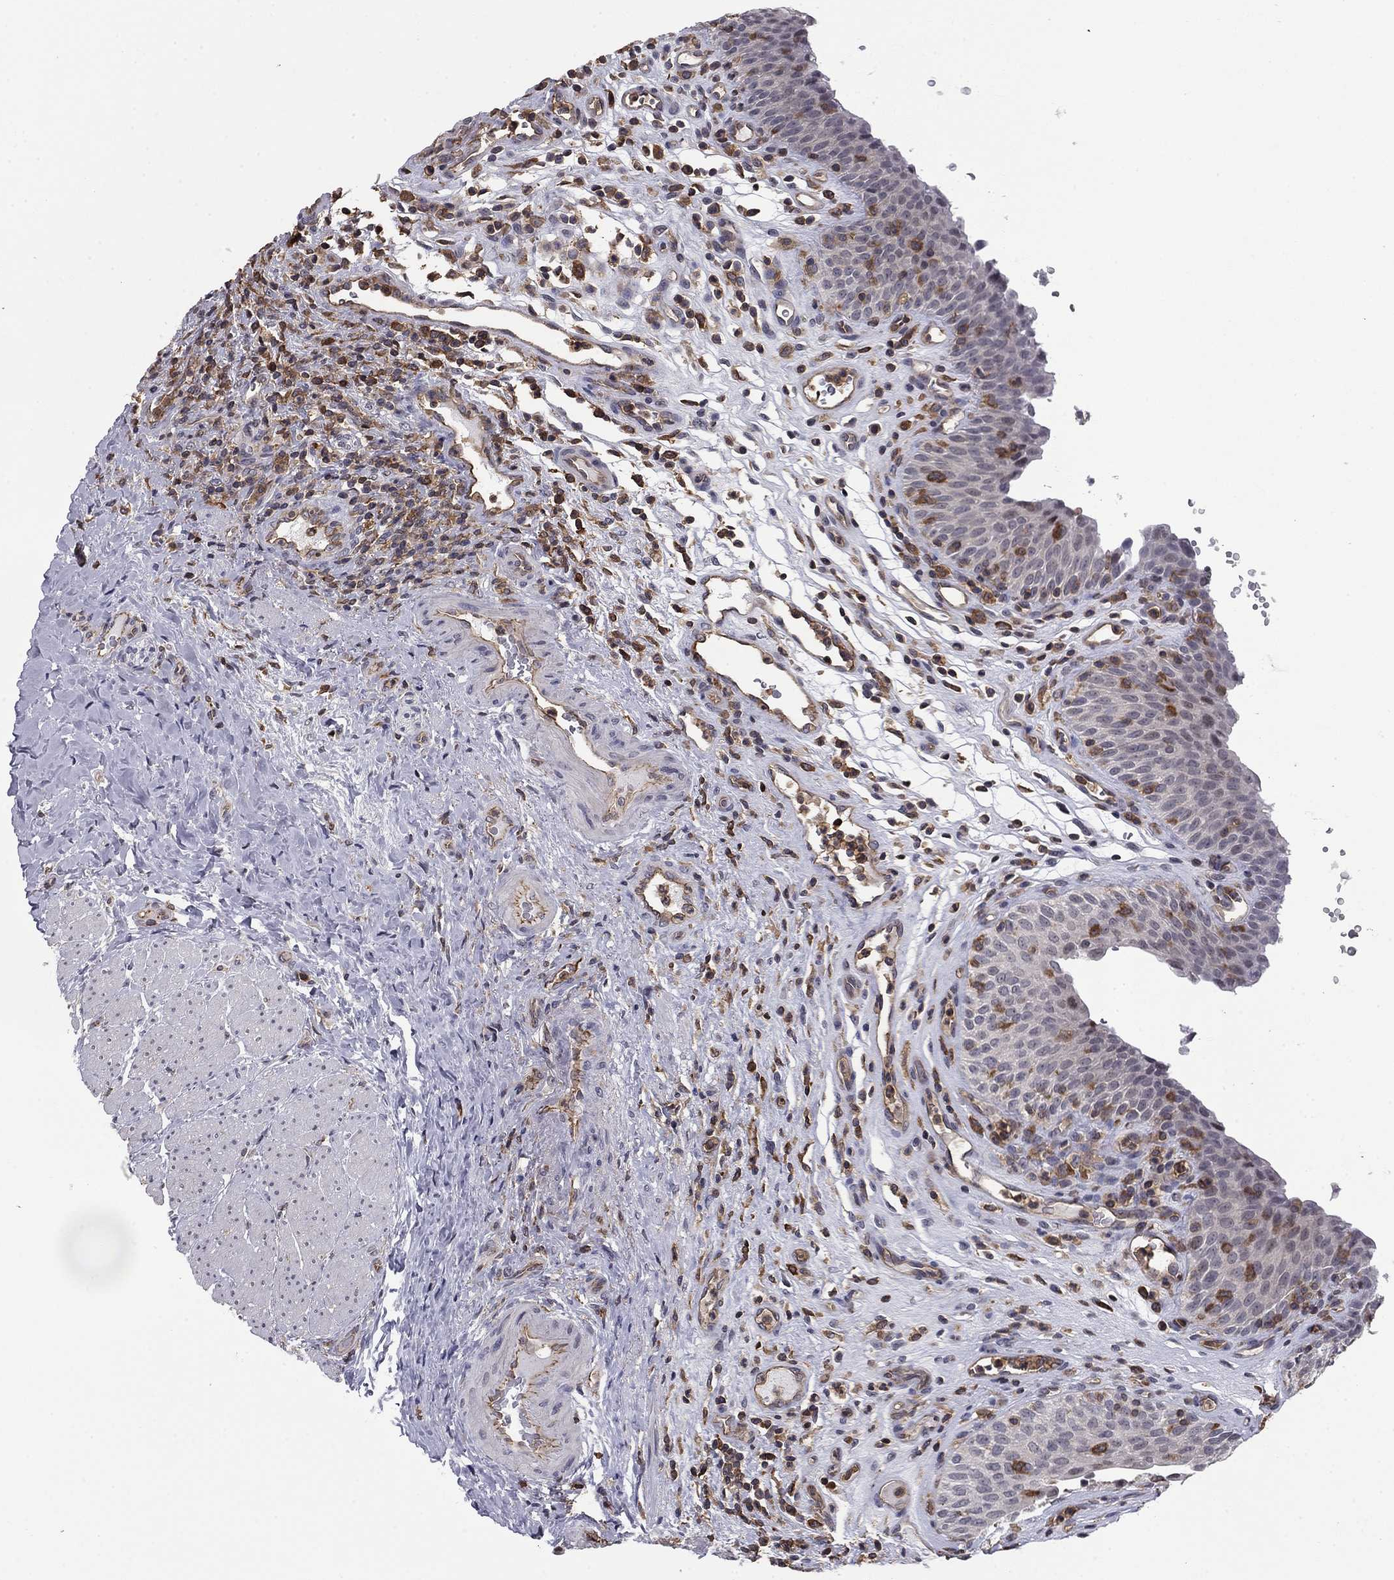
{"staining": {"intensity": "negative", "quantity": "none", "location": "none"}, "tissue": "urinary bladder", "cell_type": "Urothelial cells", "image_type": "normal", "snomed": [{"axis": "morphology", "description": "Normal tissue, NOS"}, {"axis": "topography", "description": "Urinary bladder"}], "caption": "DAB immunohistochemical staining of normal urinary bladder reveals no significant expression in urothelial cells. The staining was performed using DAB to visualize the protein expression in brown, while the nuclei were stained in blue with hematoxylin (Magnification: 20x).", "gene": "PLCB2", "patient": {"sex": "male", "age": 66}}